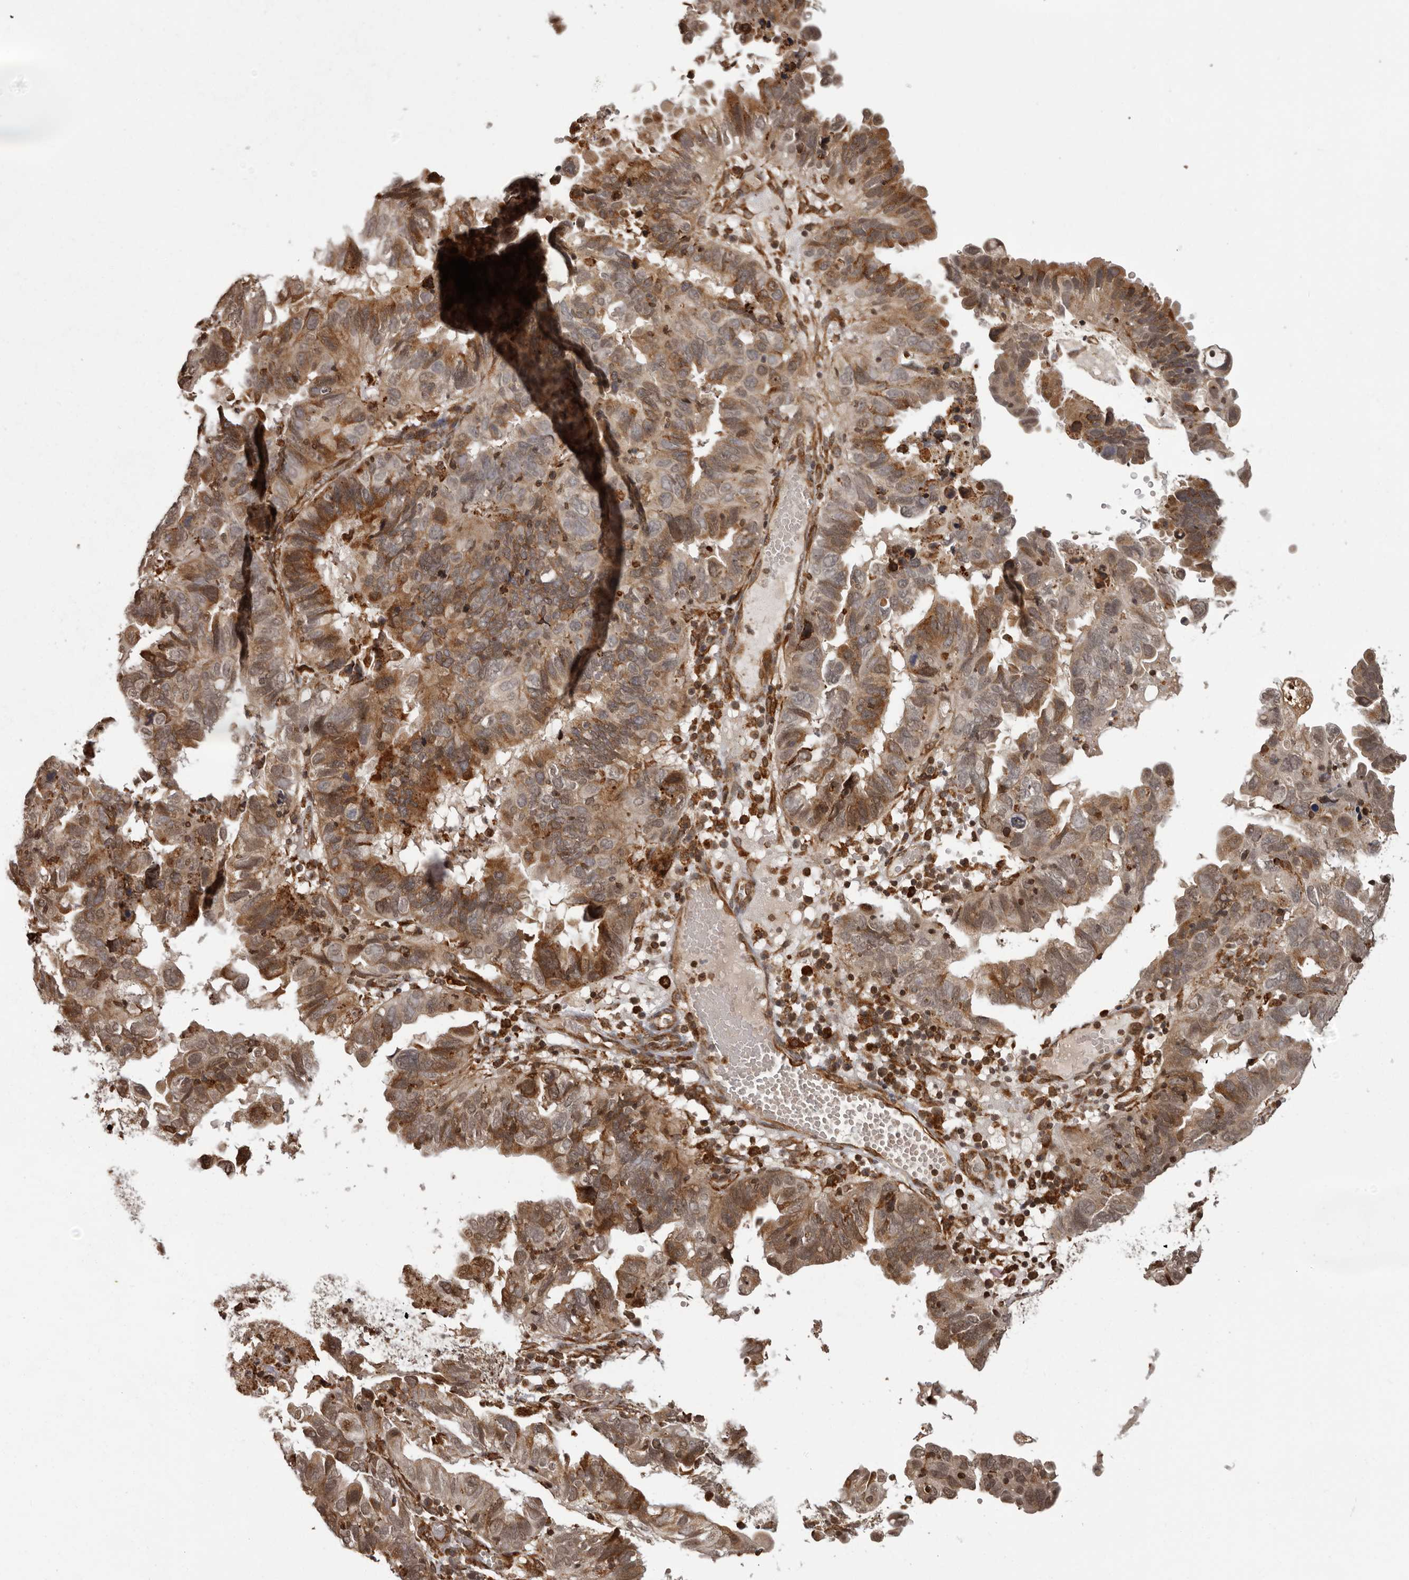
{"staining": {"intensity": "moderate", "quantity": ">75%", "location": "cytoplasmic/membranous,nuclear"}, "tissue": "endometrial cancer", "cell_type": "Tumor cells", "image_type": "cancer", "snomed": [{"axis": "morphology", "description": "Adenocarcinoma, NOS"}, {"axis": "topography", "description": "Uterus"}], "caption": "Moderate cytoplasmic/membranous and nuclear staining is seen in approximately >75% of tumor cells in endometrial adenocarcinoma. The staining was performed using DAB (3,3'-diaminobenzidine) to visualize the protein expression in brown, while the nuclei were stained in blue with hematoxylin (Magnification: 20x).", "gene": "IL32", "patient": {"sex": "female", "age": 77}}